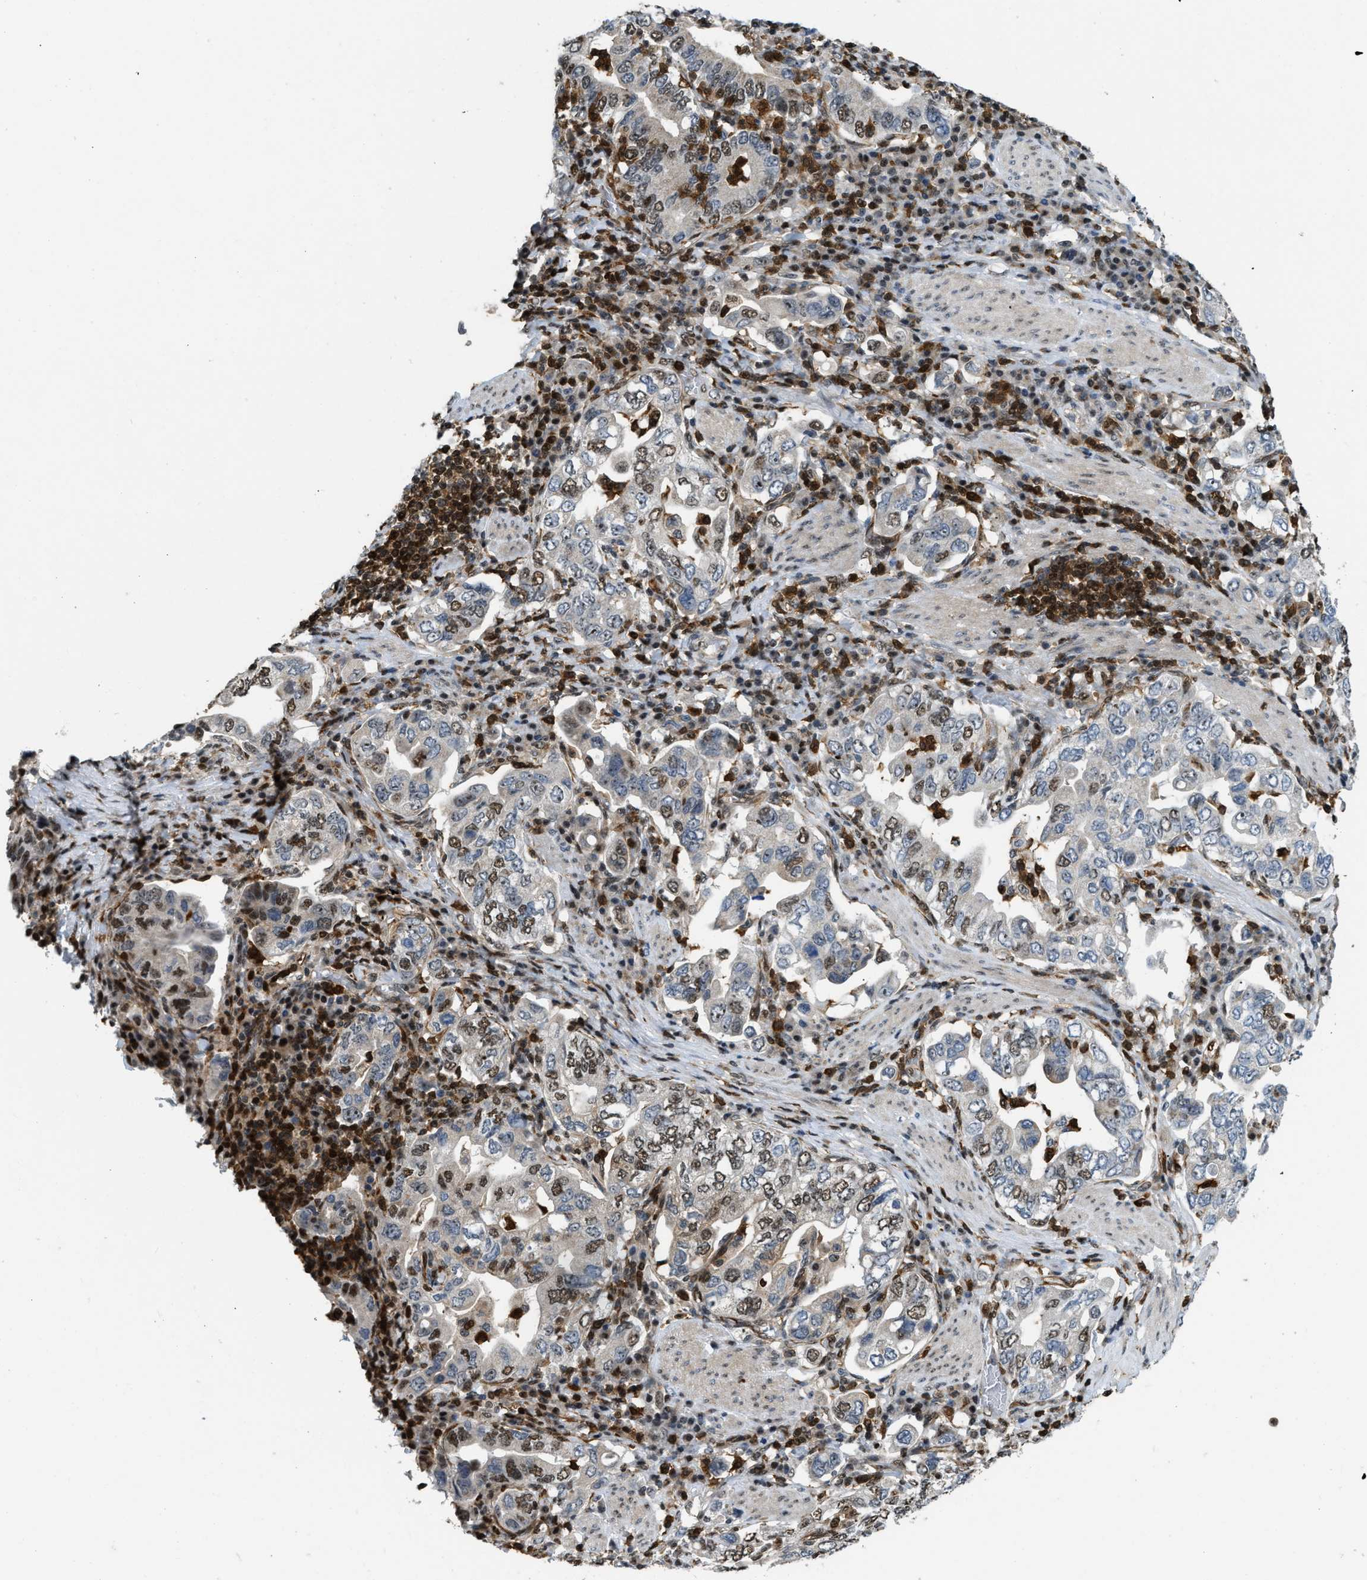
{"staining": {"intensity": "moderate", "quantity": "25%-75%", "location": "nuclear"}, "tissue": "stomach cancer", "cell_type": "Tumor cells", "image_type": "cancer", "snomed": [{"axis": "morphology", "description": "Adenocarcinoma, NOS"}, {"axis": "topography", "description": "Stomach, upper"}], "caption": "High-power microscopy captured an immunohistochemistry micrograph of adenocarcinoma (stomach), revealing moderate nuclear expression in about 25%-75% of tumor cells.", "gene": "E2F1", "patient": {"sex": "male", "age": 62}}